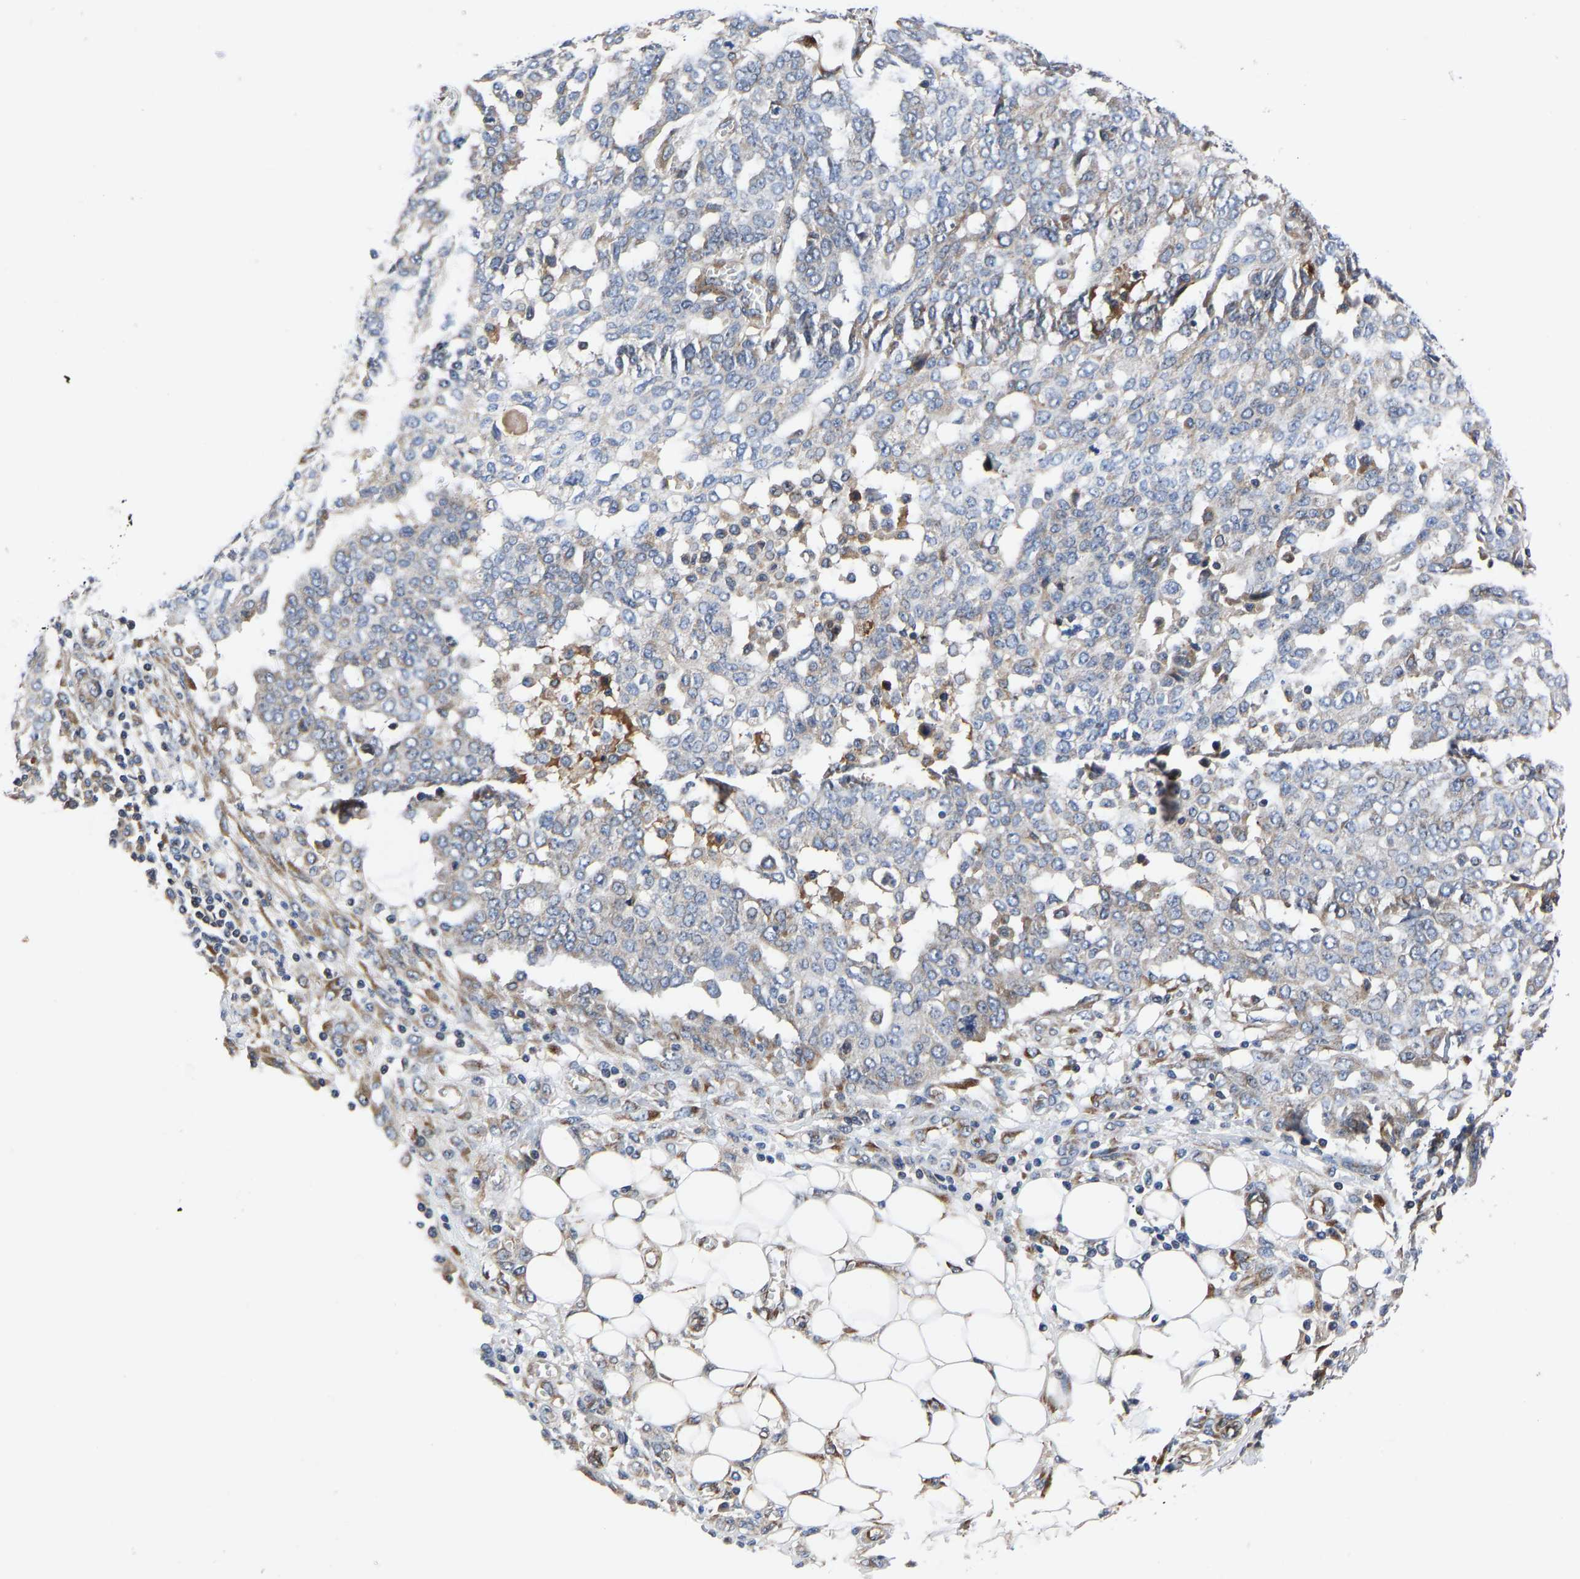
{"staining": {"intensity": "weak", "quantity": "<25%", "location": "cytoplasmic/membranous"}, "tissue": "ovarian cancer", "cell_type": "Tumor cells", "image_type": "cancer", "snomed": [{"axis": "morphology", "description": "Cystadenocarcinoma, serous, NOS"}, {"axis": "topography", "description": "Soft tissue"}, {"axis": "topography", "description": "Ovary"}], "caption": "The immunohistochemistry (IHC) micrograph has no significant expression in tumor cells of ovarian serous cystadenocarcinoma tissue.", "gene": "FRRS1", "patient": {"sex": "female", "age": 57}}